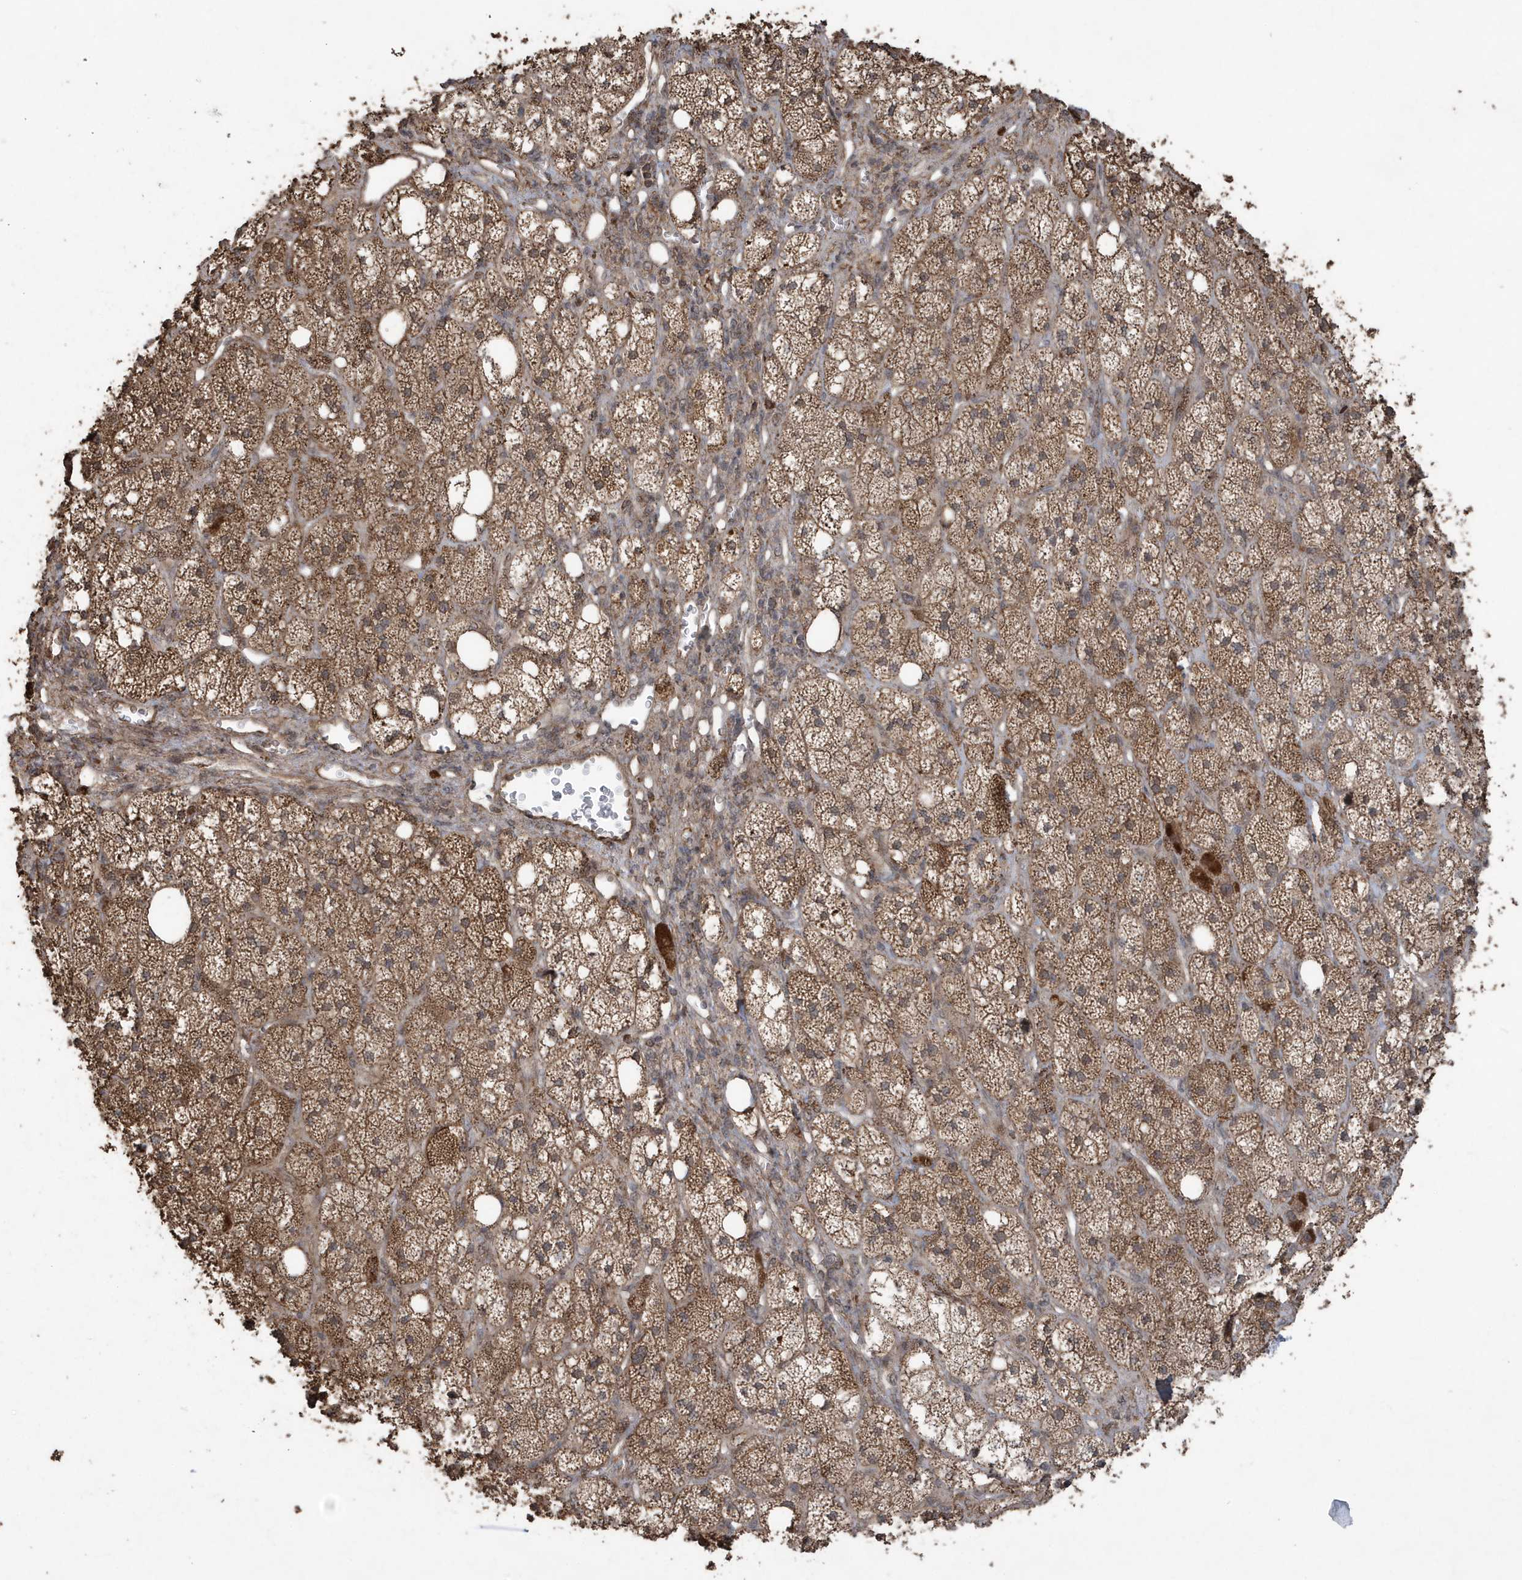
{"staining": {"intensity": "strong", "quantity": ">75%", "location": "cytoplasmic/membranous"}, "tissue": "adrenal gland", "cell_type": "Glandular cells", "image_type": "normal", "snomed": [{"axis": "morphology", "description": "Normal tissue, NOS"}, {"axis": "topography", "description": "Adrenal gland"}], "caption": "Normal adrenal gland was stained to show a protein in brown. There is high levels of strong cytoplasmic/membranous expression in approximately >75% of glandular cells. (DAB (3,3'-diaminobenzidine) = brown stain, brightfield microscopy at high magnification).", "gene": "PAXBP1", "patient": {"sex": "male", "age": 61}}